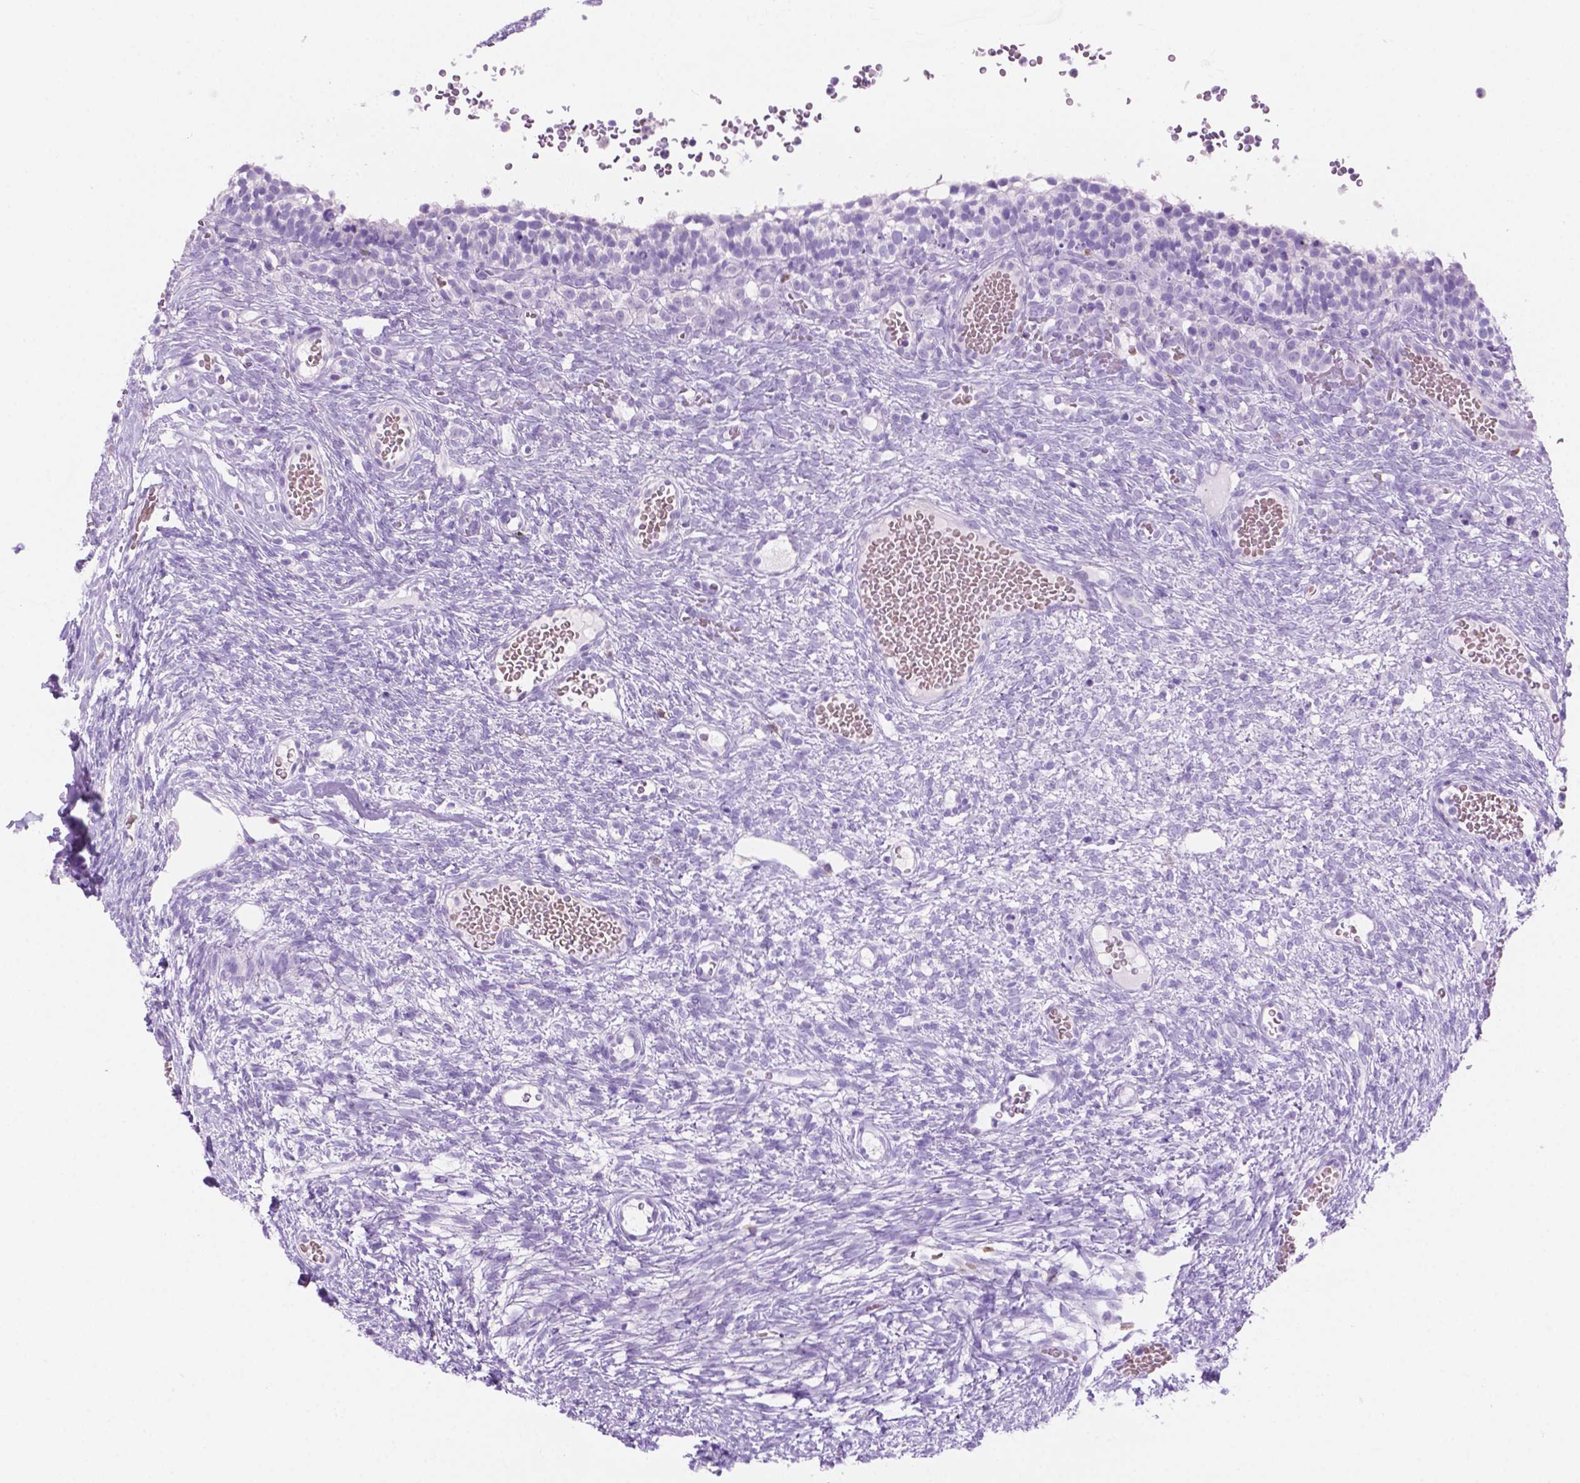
{"staining": {"intensity": "negative", "quantity": "none", "location": "none"}, "tissue": "ovary", "cell_type": "Follicle cells", "image_type": "normal", "snomed": [{"axis": "morphology", "description": "Normal tissue, NOS"}, {"axis": "topography", "description": "Ovary"}], "caption": "Follicle cells are negative for protein expression in normal human ovary. (IHC, brightfield microscopy, high magnification).", "gene": "GRIN2B", "patient": {"sex": "female", "age": 34}}